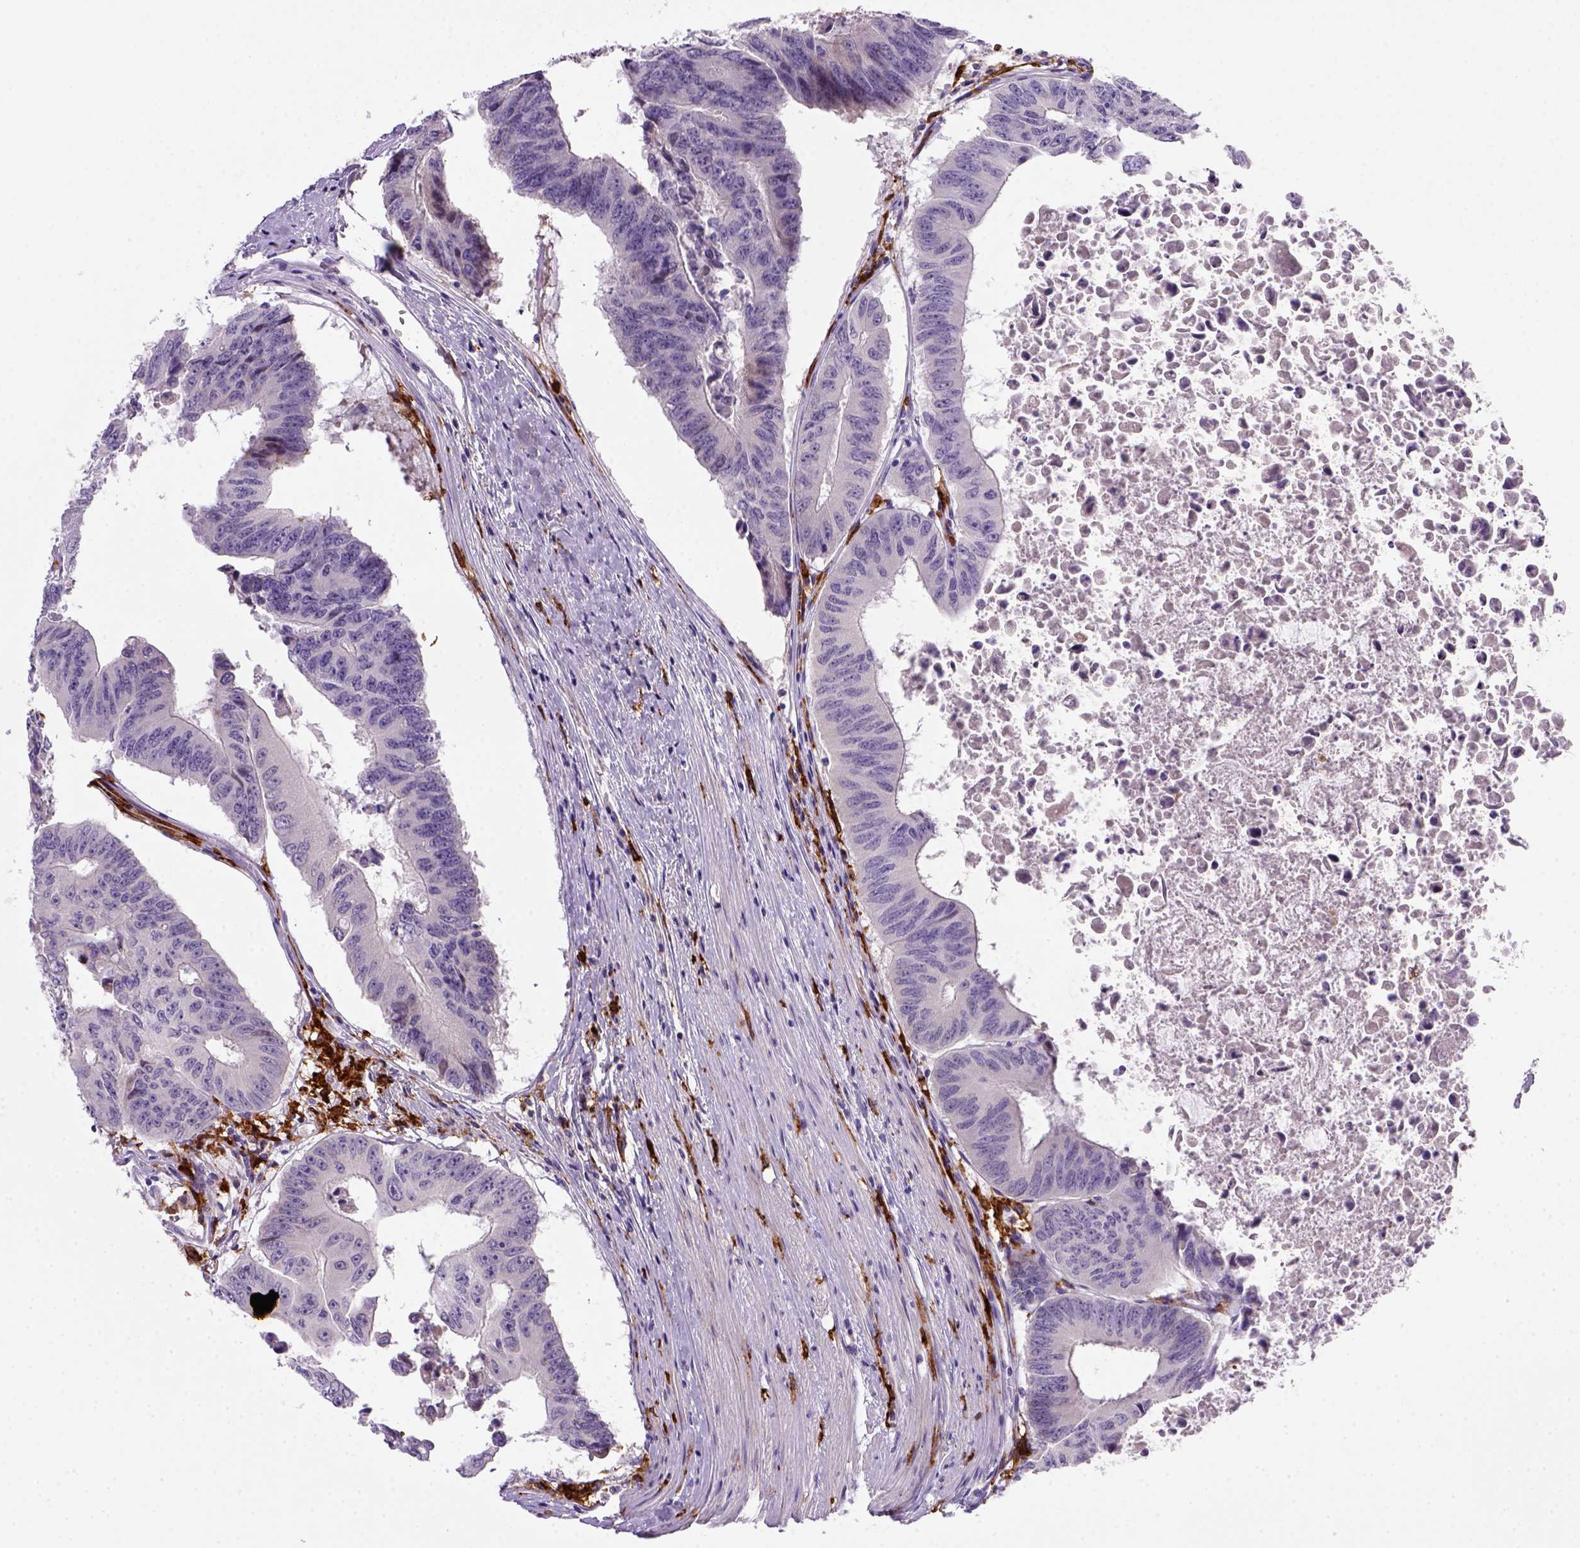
{"staining": {"intensity": "negative", "quantity": "none", "location": "none"}, "tissue": "colorectal cancer", "cell_type": "Tumor cells", "image_type": "cancer", "snomed": [{"axis": "morphology", "description": "Adenocarcinoma, NOS"}, {"axis": "topography", "description": "Rectum"}], "caption": "A photomicrograph of colorectal cancer stained for a protein shows no brown staining in tumor cells.", "gene": "CD14", "patient": {"sex": "male", "age": 59}}